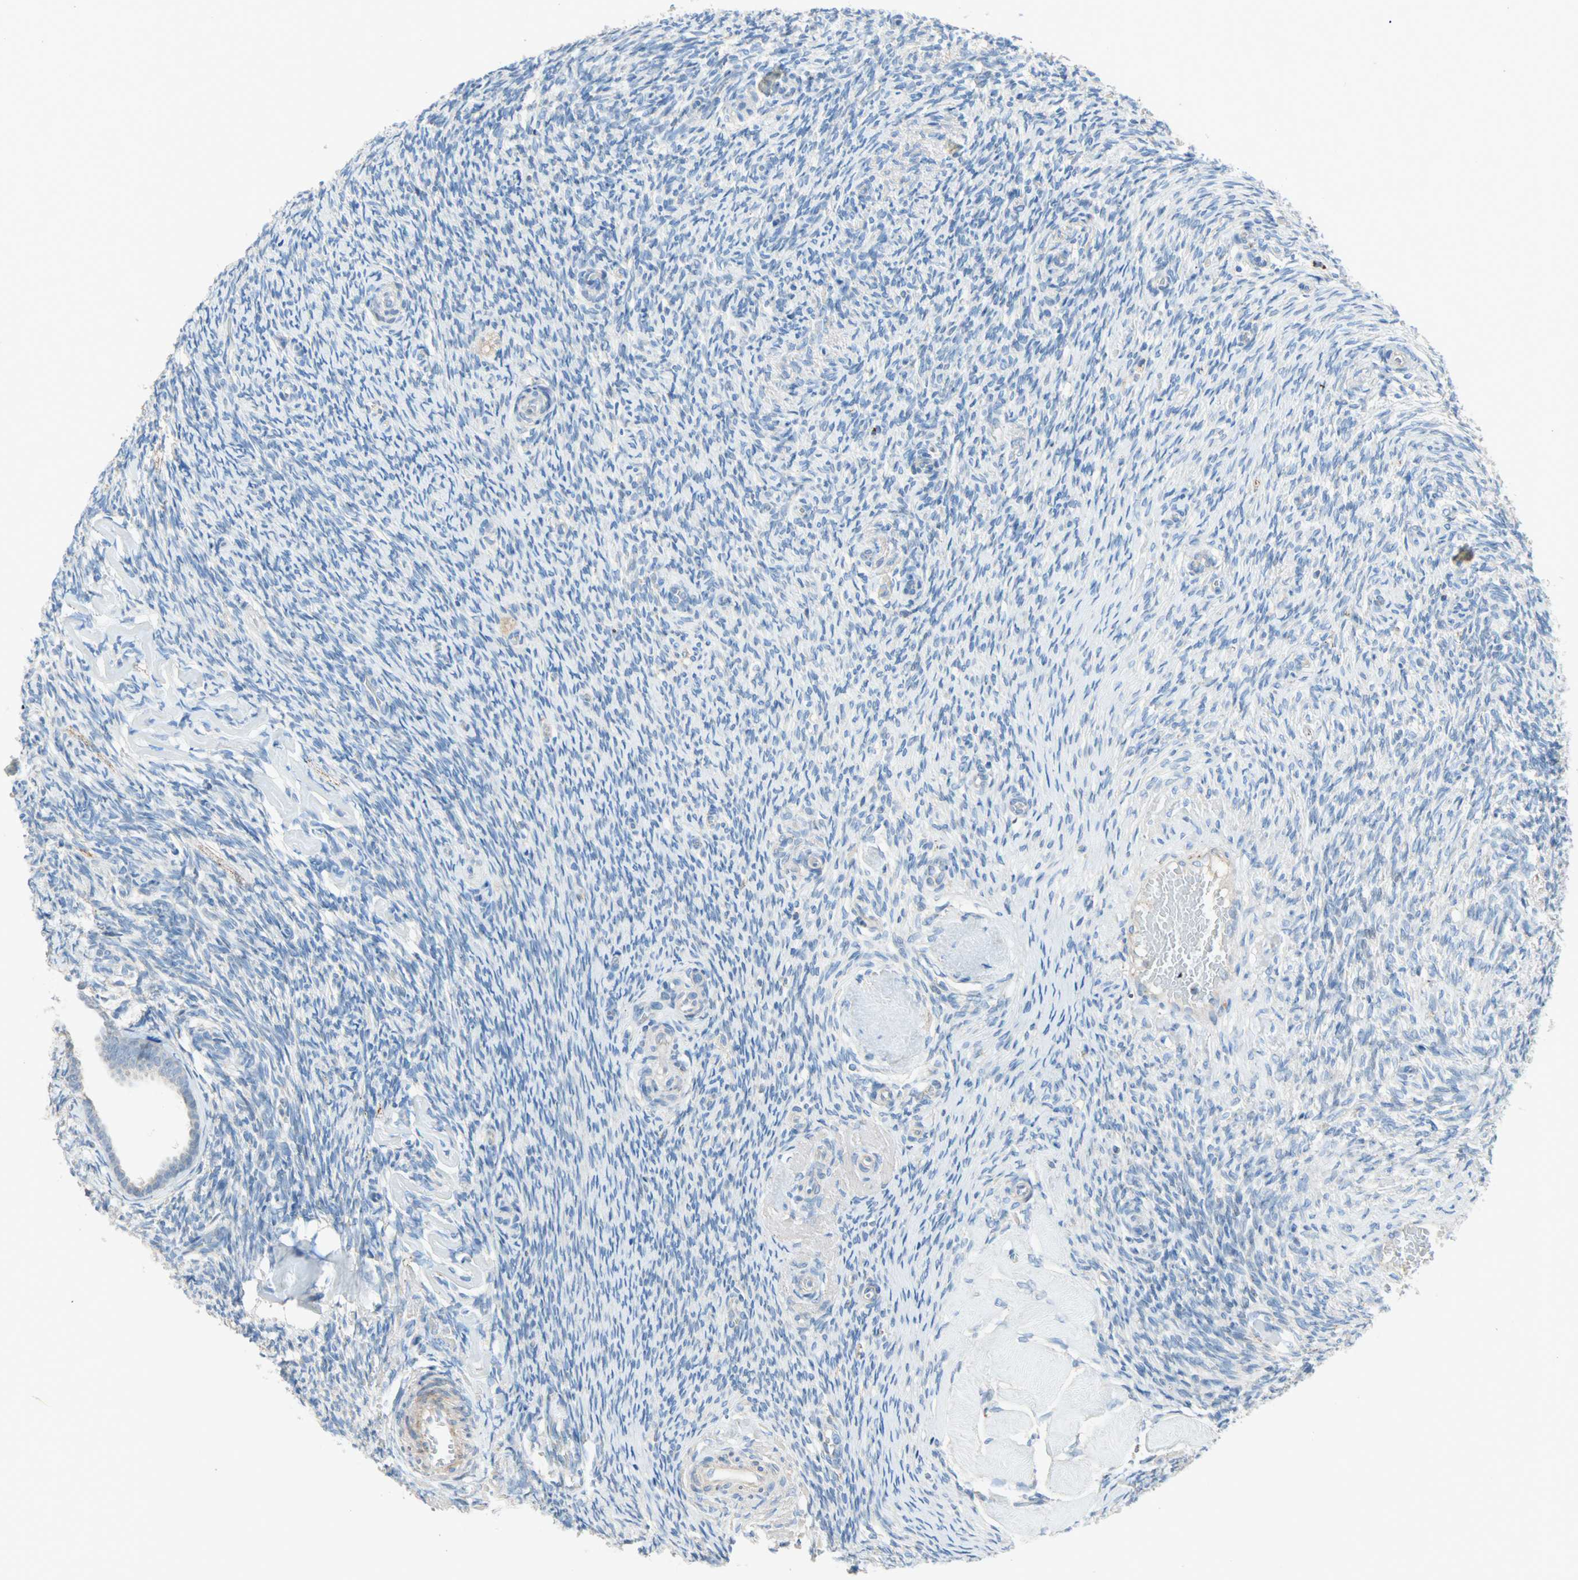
{"staining": {"intensity": "negative", "quantity": "none", "location": "none"}, "tissue": "ovary", "cell_type": "Ovarian stroma cells", "image_type": "normal", "snomed": [{"axis": "morphology", "description": "Normal tissue, NOS"}, {"axis": "topography", "description": "Ovary"}], "caption": "An image of human ovary is negative for staining in ovarian stroma cells. (DAB immunohistochemistry visualized using brightfield microscopy, high magnification).", "gene": "ACVRL1", "patient": {"sex": "female", "age": 60}}